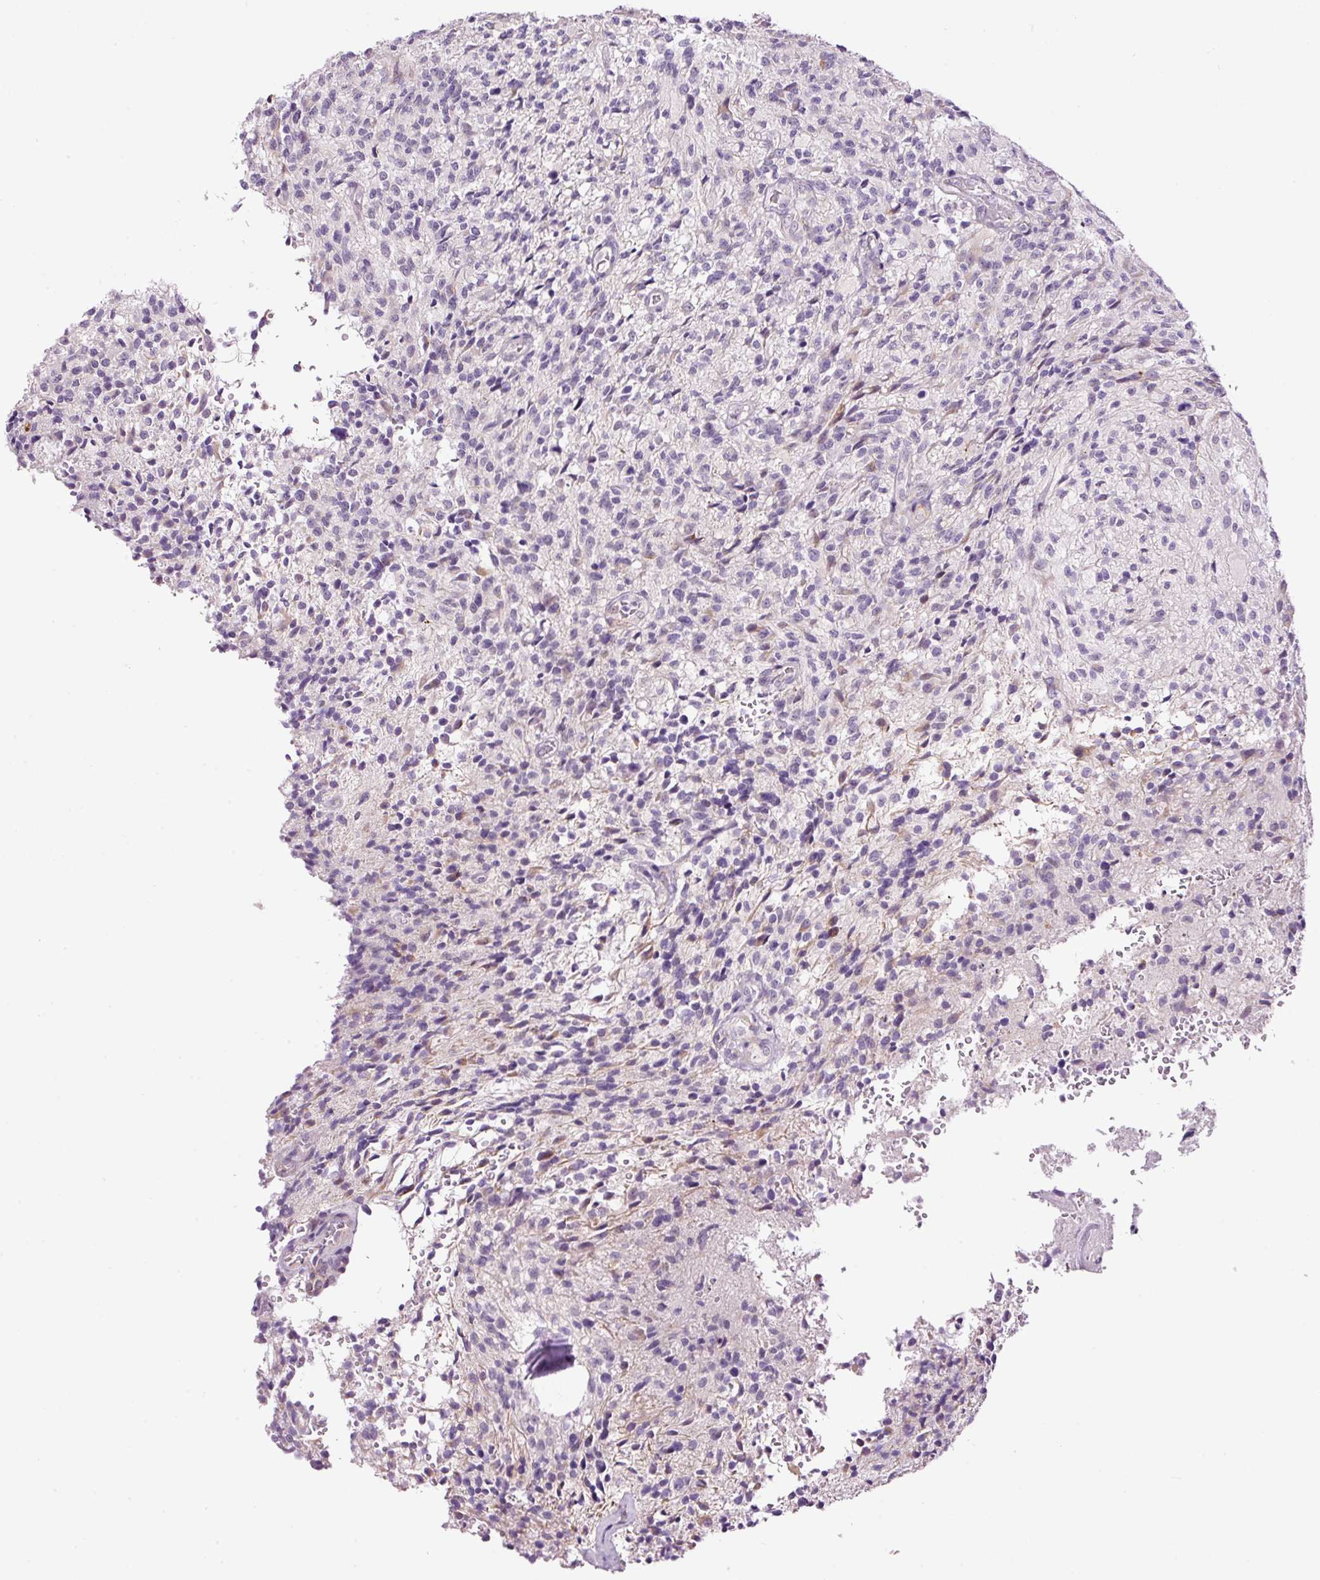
{"staining": {"intensity": "negative", "quantity": "none", "location": "none"}, "tissue": "glioma", "cell_type": "Tumor cells", "image_type": "cancer", "snomed": [{"axis": "morphology", "description": "Normal tissue, NOS"}, {"axis": "morphology", "description": "Glioma, malignant, High grade"}, {"axis": "topography", "description": "Cerebral cortex"}], "caption": "There is no significant expression in tumor cells of glioma.", "gene": "RTF2", "patient": {"sex": "male", "age": 56}}